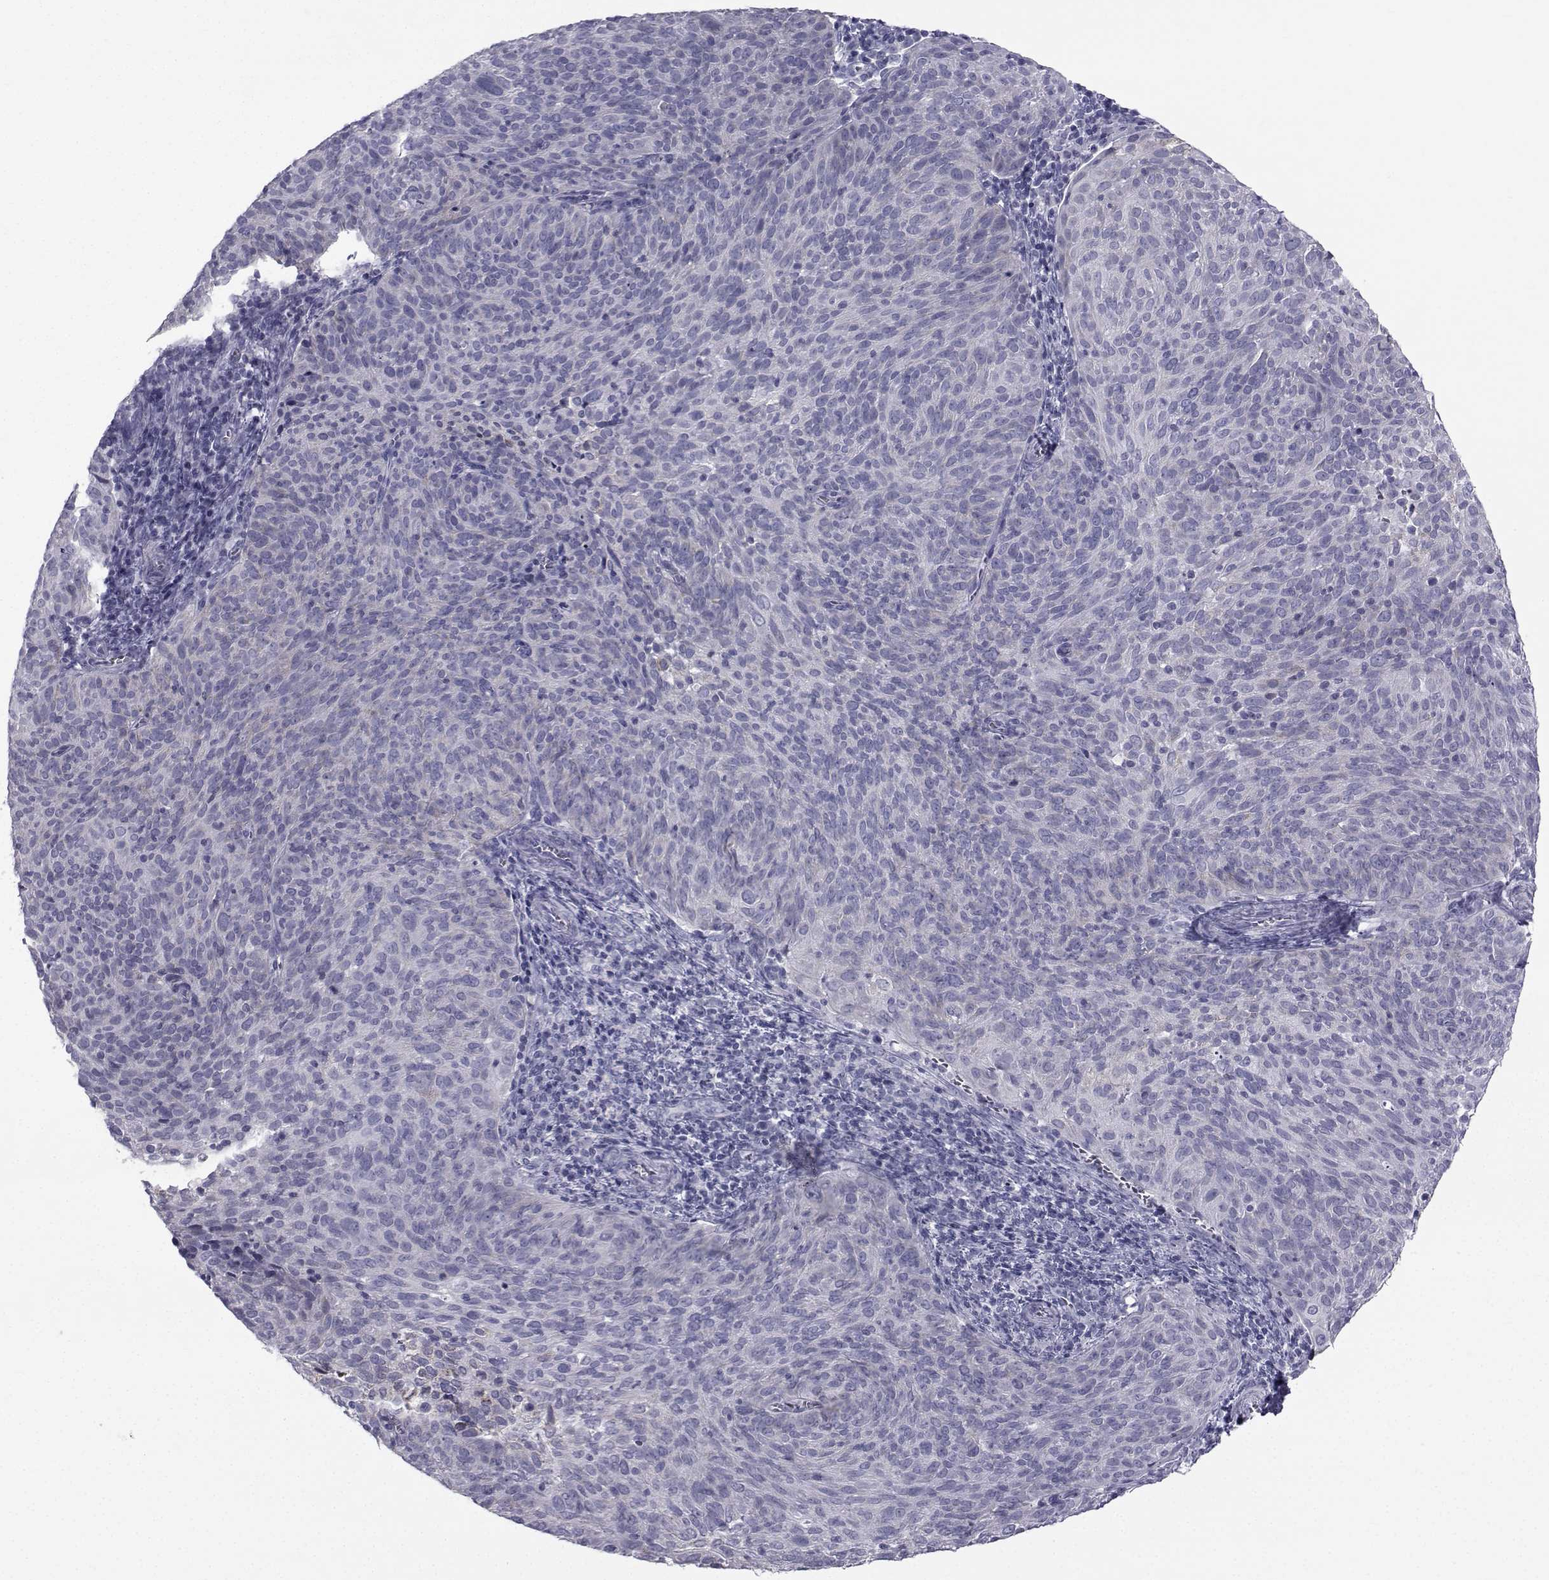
{"staining": {"intensity": "negative", "quantity": "none", "location": "none"}, "tissue": "cervical cancer", "cell_type": "Tumor cells", "image_type": "cancer", "snomed": [{"axis": "morphology", "description": "Squamous cell carcinoma, NOS"}, {"axis": "topography", "description": "Cervix"}], "caption": "Human squamous cell carcinoma (cervical) stained for a protein using immunohistochemistry shows no positivity in tumor cells.", "gene": "FDXR", "patient": {"sex": "female", "age": 39}}